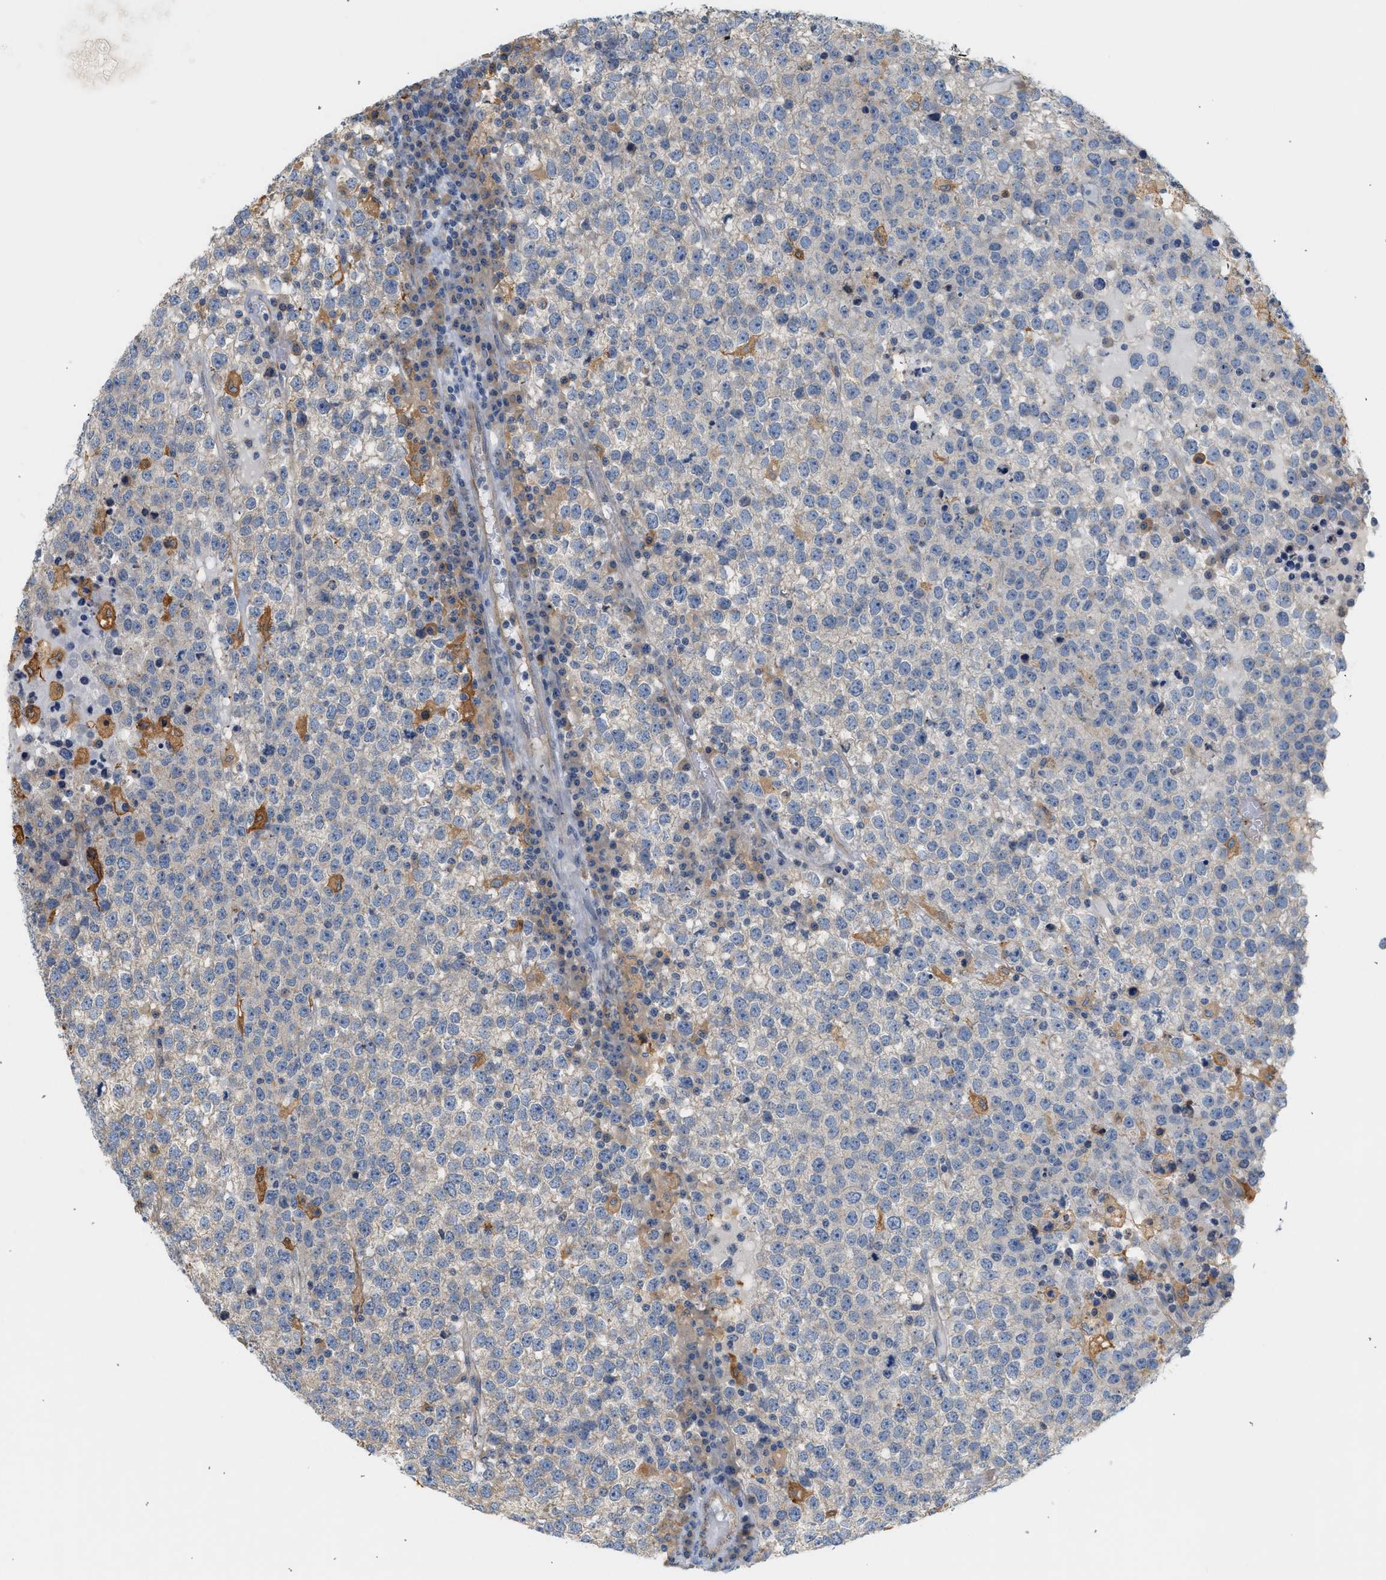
{"staining": {"intensity": "negative", "quantity": "none", "location": "none"}, "tissue": "testis cancer", "cell_type": "Tumor cells", "image_type": "cancer", "snomed": [{"axis": "morphology", "description": "Seminoma, NOS"}, {"axis": "topography", "description": "Testis"}], "caption": "Testis seminoma was stained to show a protein in brown. There is no significant expression in tumor cells.", "gene": "CTXN1", "patient": {"sex": "male", "age": 65}}